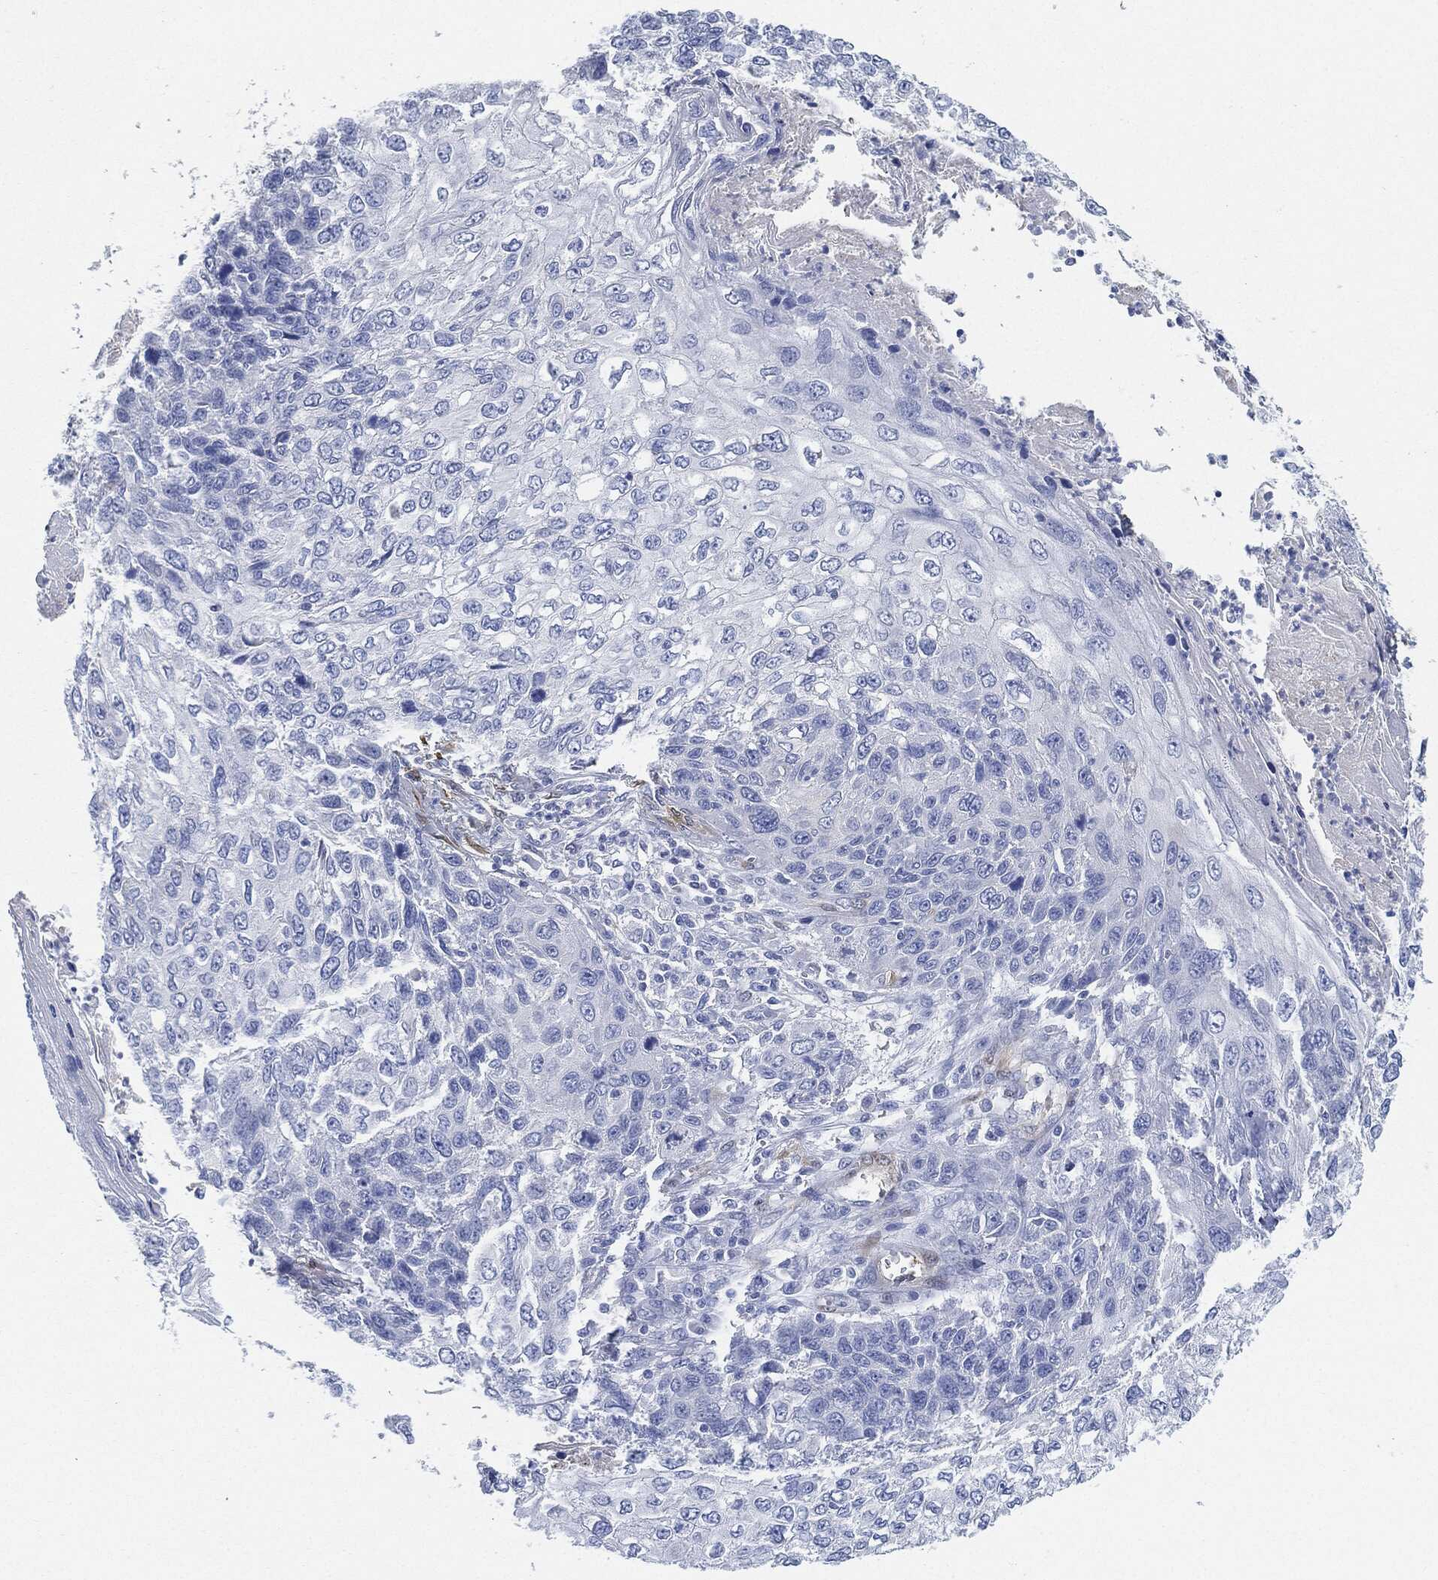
{"staining": {"intensity": "negative", "quantity": "none", "location": "none"}, "tissue": "skin cancer", "cell_type": "Tumor cells", "image_type": "cancer", "snomed": [{"axis": "morphology", "description": "Squamous cell carcinoma, NOS"}, {"axis": "topography", "description": "Skin"}], "caption": "Micrograph shows no significant protein expression in tumor cells of squamous cell carcinoma (skin).", "gene": "TAGLN", "patient": {"sex": "male", "age": 92}}